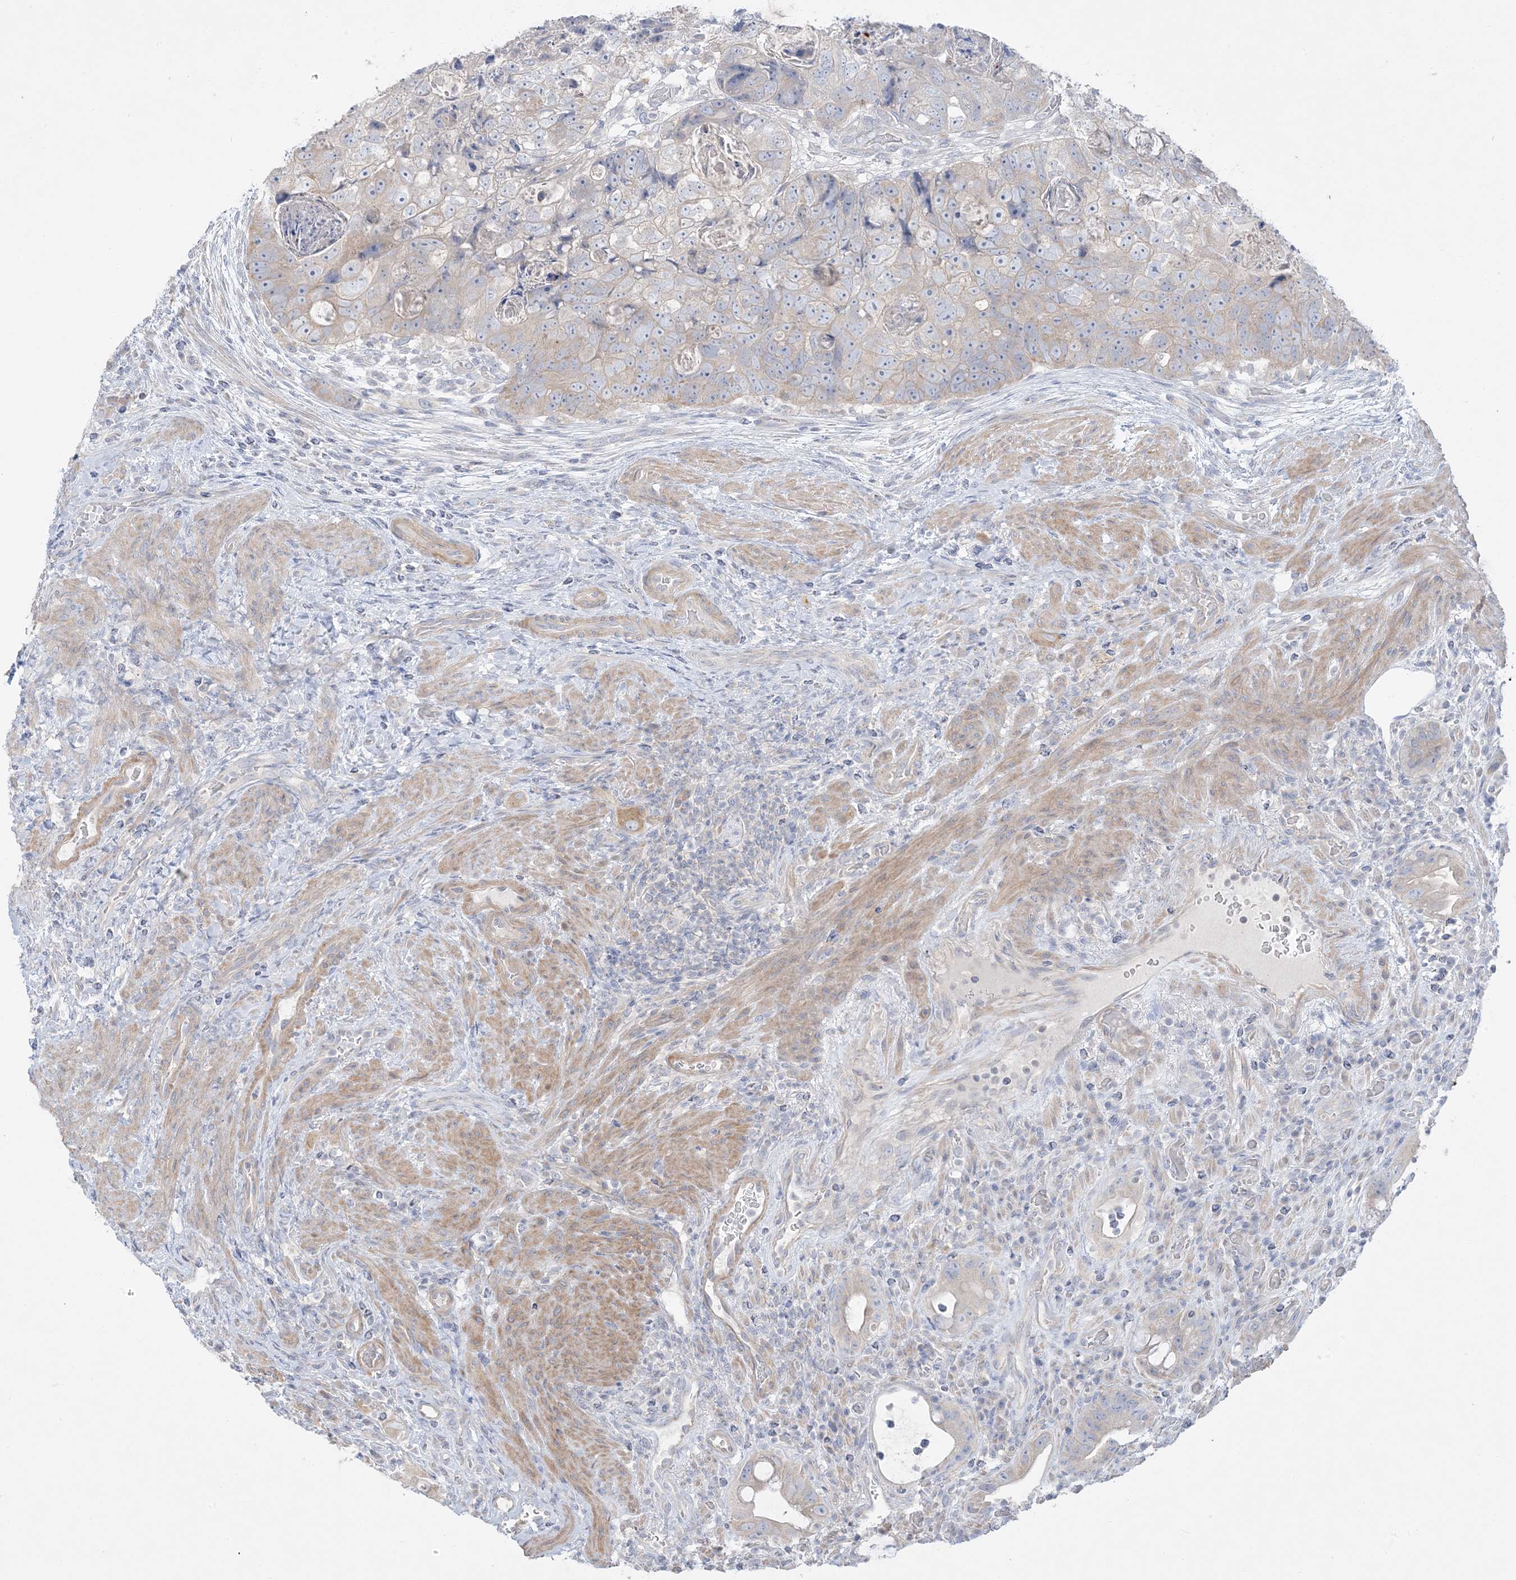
{"staining": {"intensity": "weak", "quantity": "<25%", "location": "cytoplasmic/membranous"}, "tissue": "colorectal cancer", "cell_type": "Tumor cells", "image_type": "cancer", "snomed": [{"axis": "morphology", "description": "Adenocarcinoma, NOS"}, {"axis": "topography", "description": "Rectum"}], "caption": "The histopathology image exhibits no staining of tumor cells in colorectal cancer (adenocarcinoma).", "gene": "FAM184A", "patient": {"sex": "male", "age": 59}}